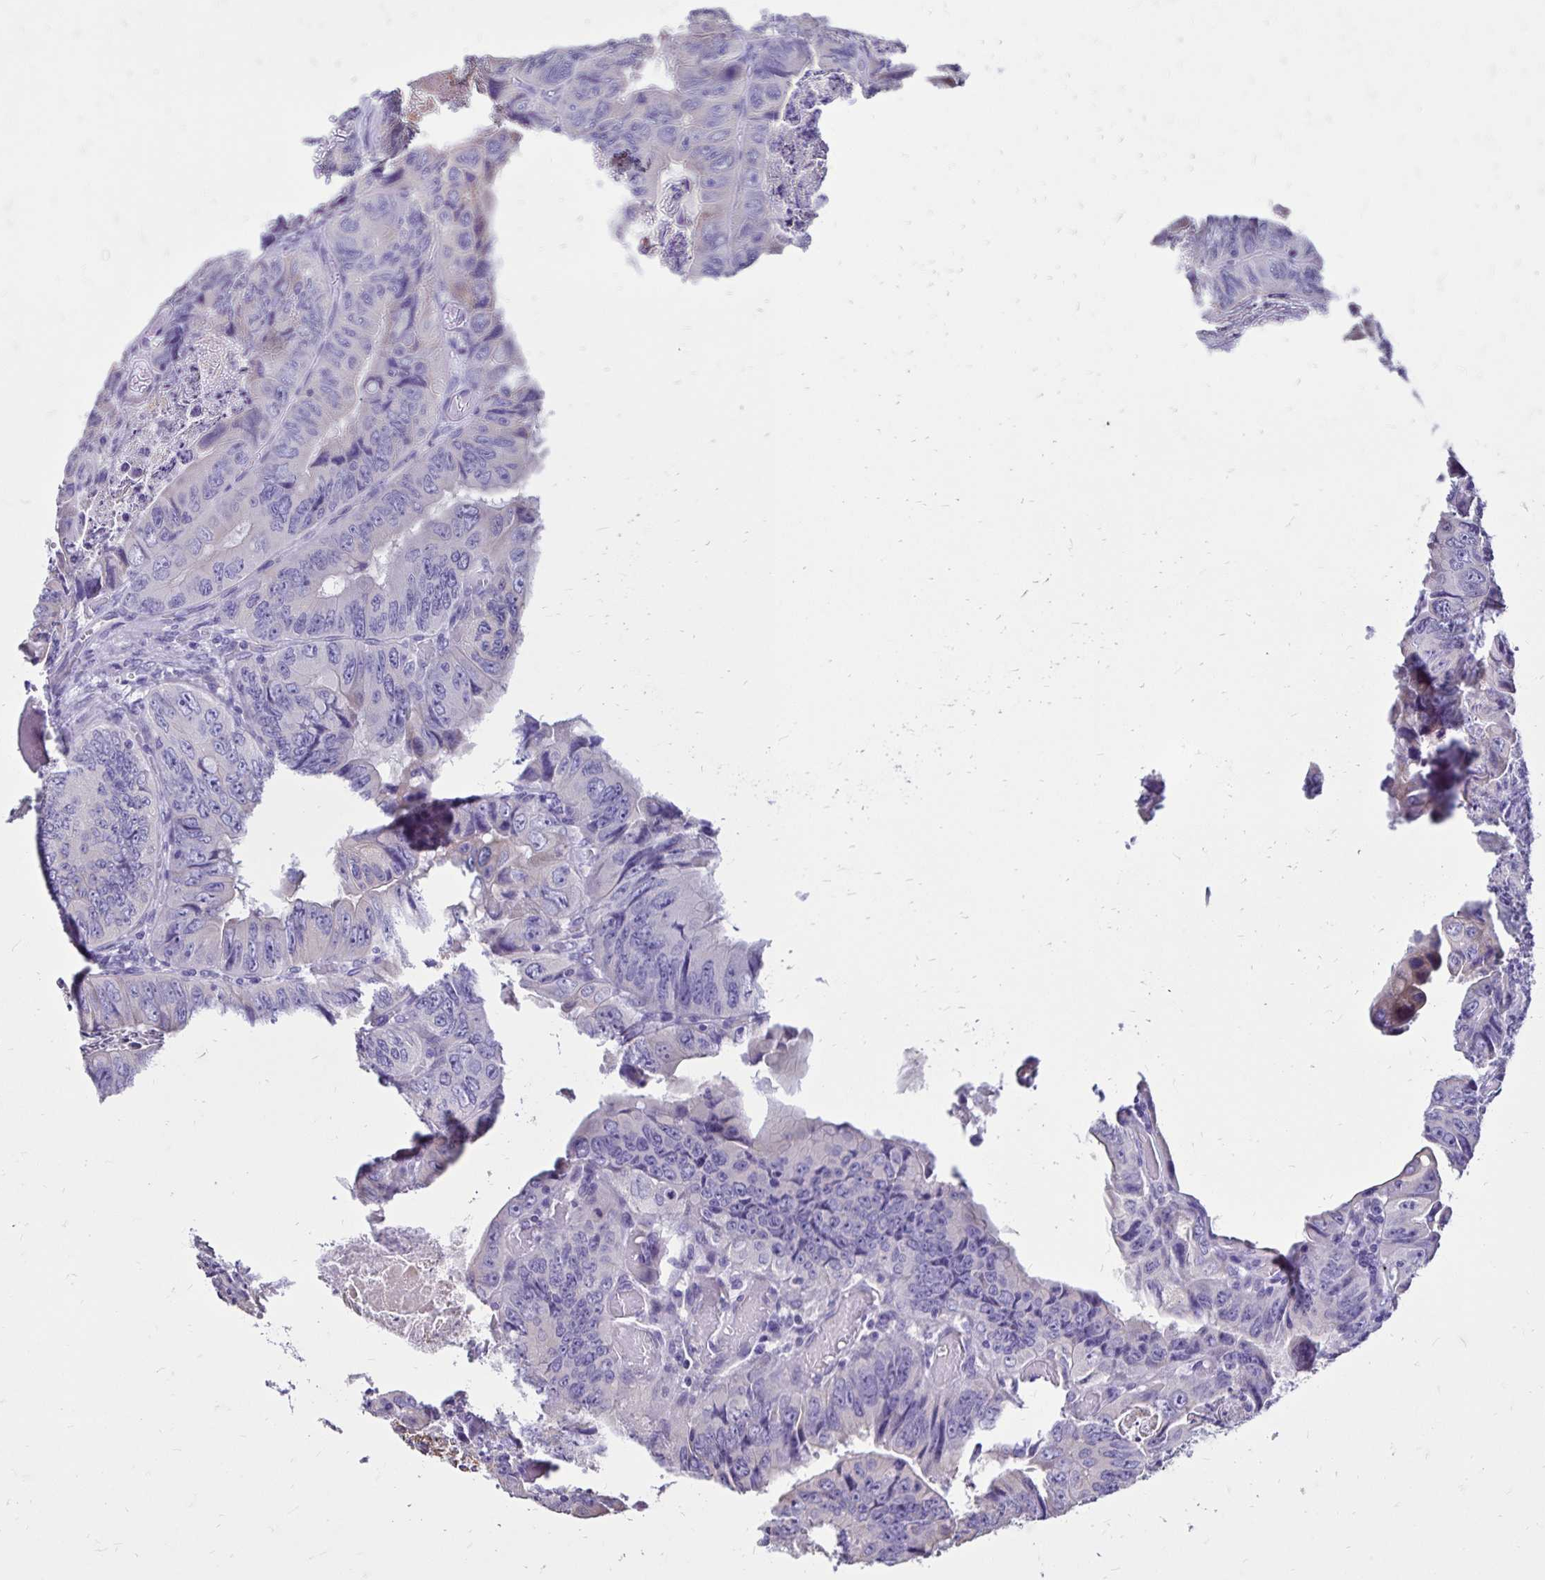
{"staining": {"intensity": "negative", "quantity": "none", "location": "none"}, "tissue": "colorectal cancer", "cell_type": "Tumor cells", "image_type": "cancer", "snomed": [{"axis": "morphology", "description": "Adenocarcinoma, NOS"}, {"axis": "topography", "description": "Colon"}], "caption": "Immunohistochemistry histopathology image of adenocarcinoma (colorectal) stained for a protein (brown), which demonstrates no positivity in tumor cells.", "gene": "EVPL", "patient": {"sex": "female", "age": 84}}